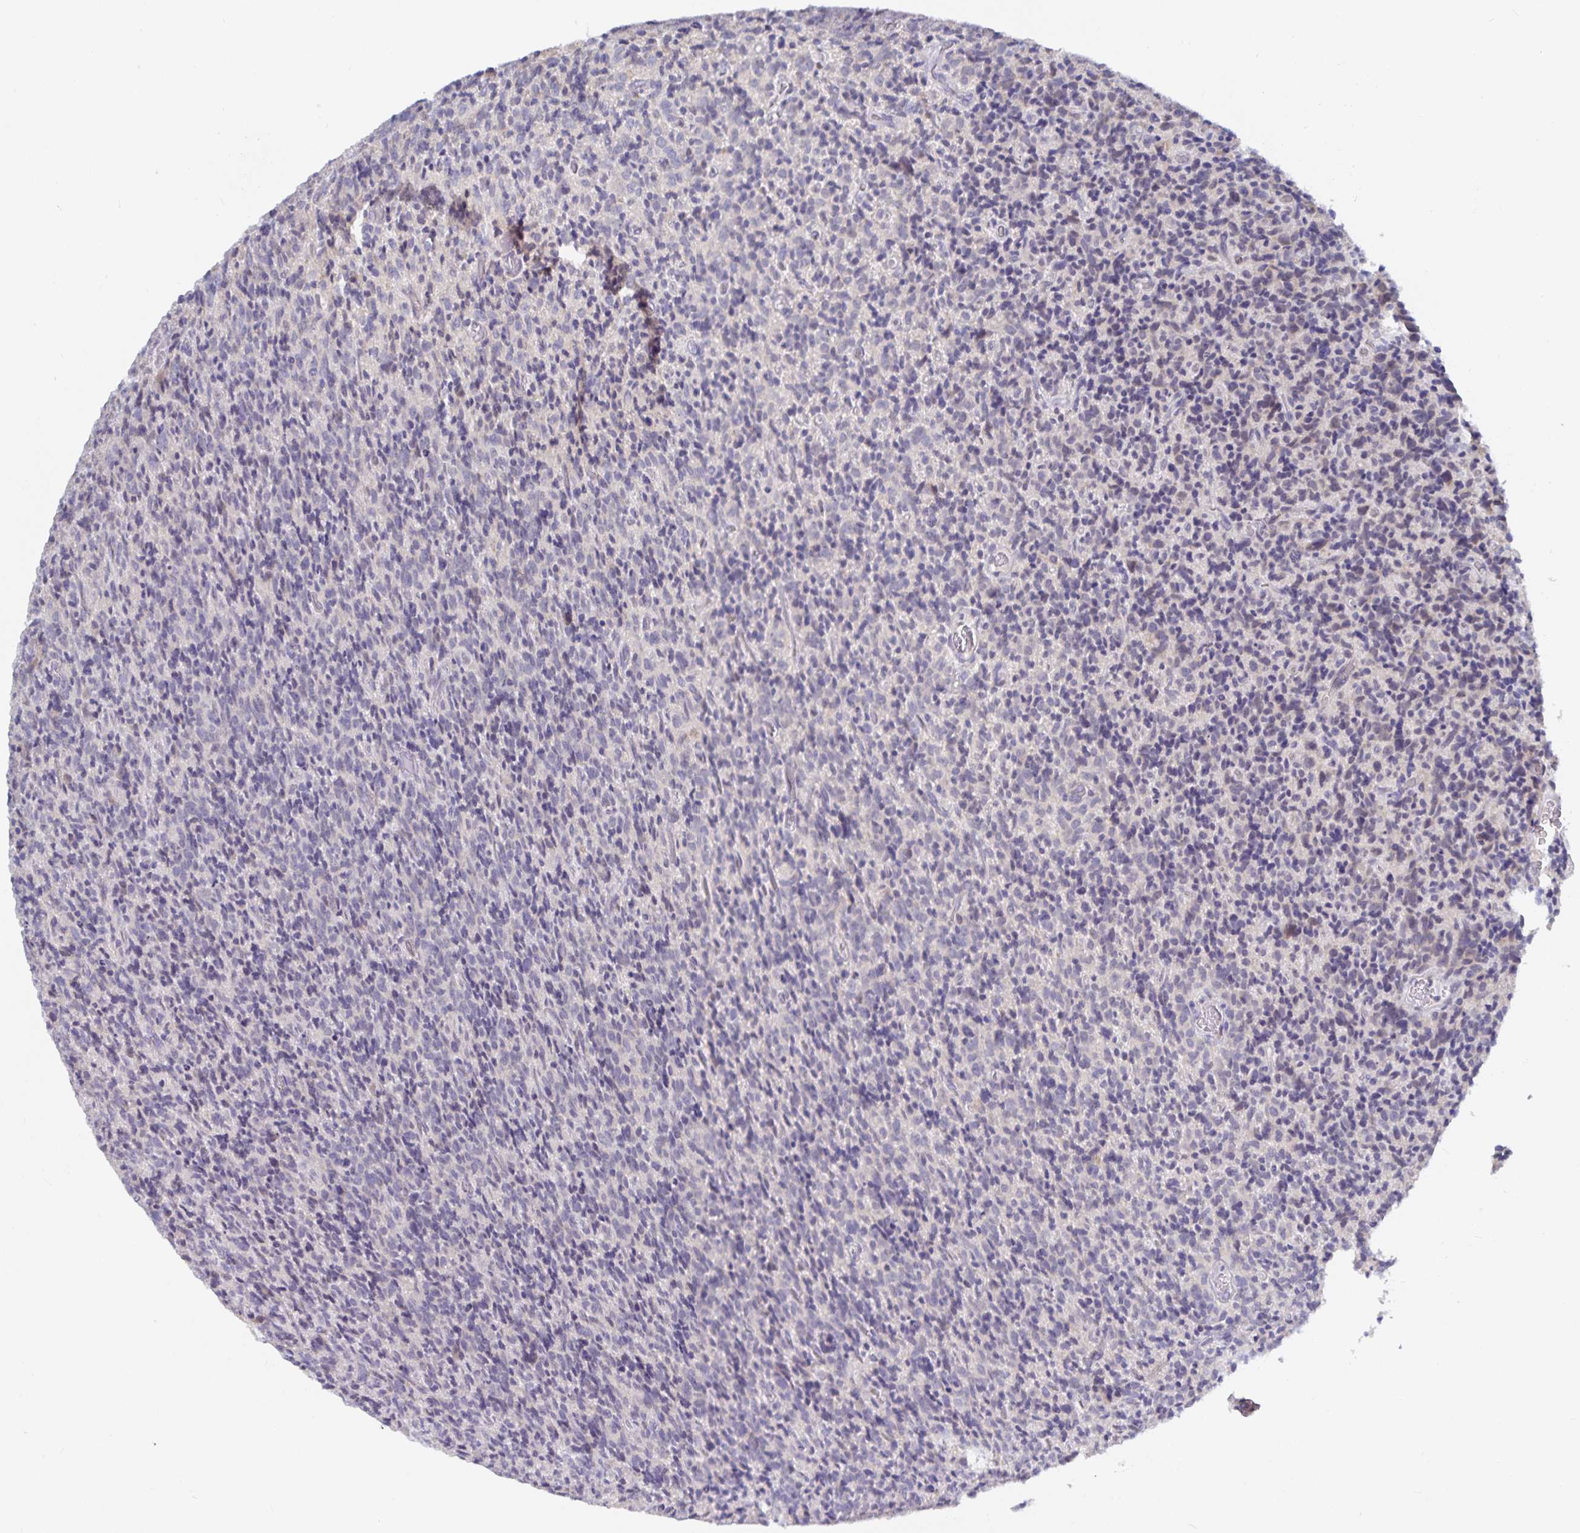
{"staining": {"intensity": "weak", "quantity": "<25%", "location": "cytoplasmic/membranous"}, "tissue": "glioma", "cell_type": "Tumor cells", "image_type": "cancer", "snomed": [{"axis": "morphology", "description": "Glioma, malignant, High grade"}, {"axis": "topography", "description": "Brain"}], "caption": "IHC micrograph of human glioma stained for a protein (brown), which reveals no positivity in tumor cells. Brightfield microscopy of IHC stained with DAB (3,3'-diaminobenzidine) (brown) and hematoxylin (blue), captured at high magnification.", "gene": "ZIK1", "patient": {"sex": "male", "age": 76}}